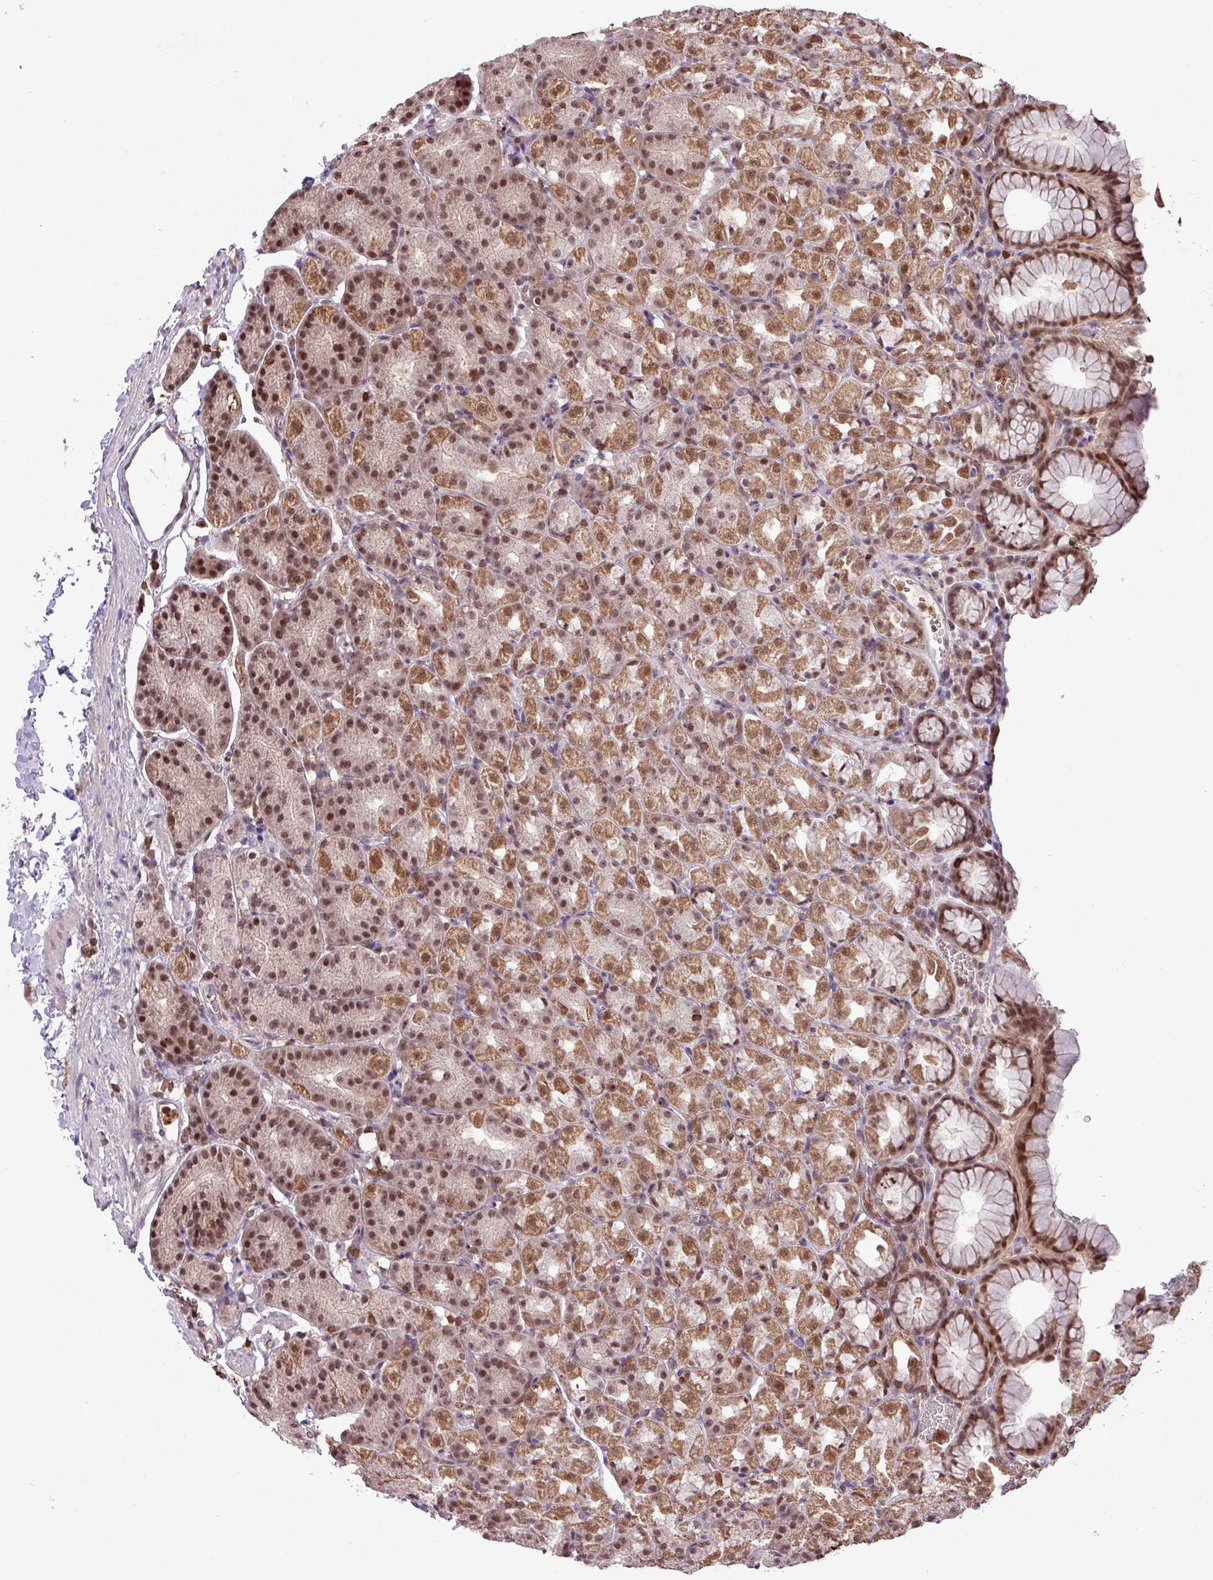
{"staining": {"intensity": "moderate", "quantity": ">75%", "location": "cytoplasmic/membranous,nuclear"}, "tissue": "stomach", "cell_type": "Glandular cells", "image_type": "normal", "snomed": [{"axis": "morphology", "description": "Normal tissue, NOS"}, {"axis": "topography", "description": "Stomach, upper"}], "caption": "The micrograph displays immunohistochemical staining of normal stomach. There is moderate cytoplasmic/membranous,nuclear staining is seen in about >75% of glandular cells. The staining was performed using DAB to visualize the protein expression in brown, while the nuclei were stained in blue with hematoxylin (Magnification: 20x).", "gene": "GON7", "patient": {"sex": "female", "age": 81}}